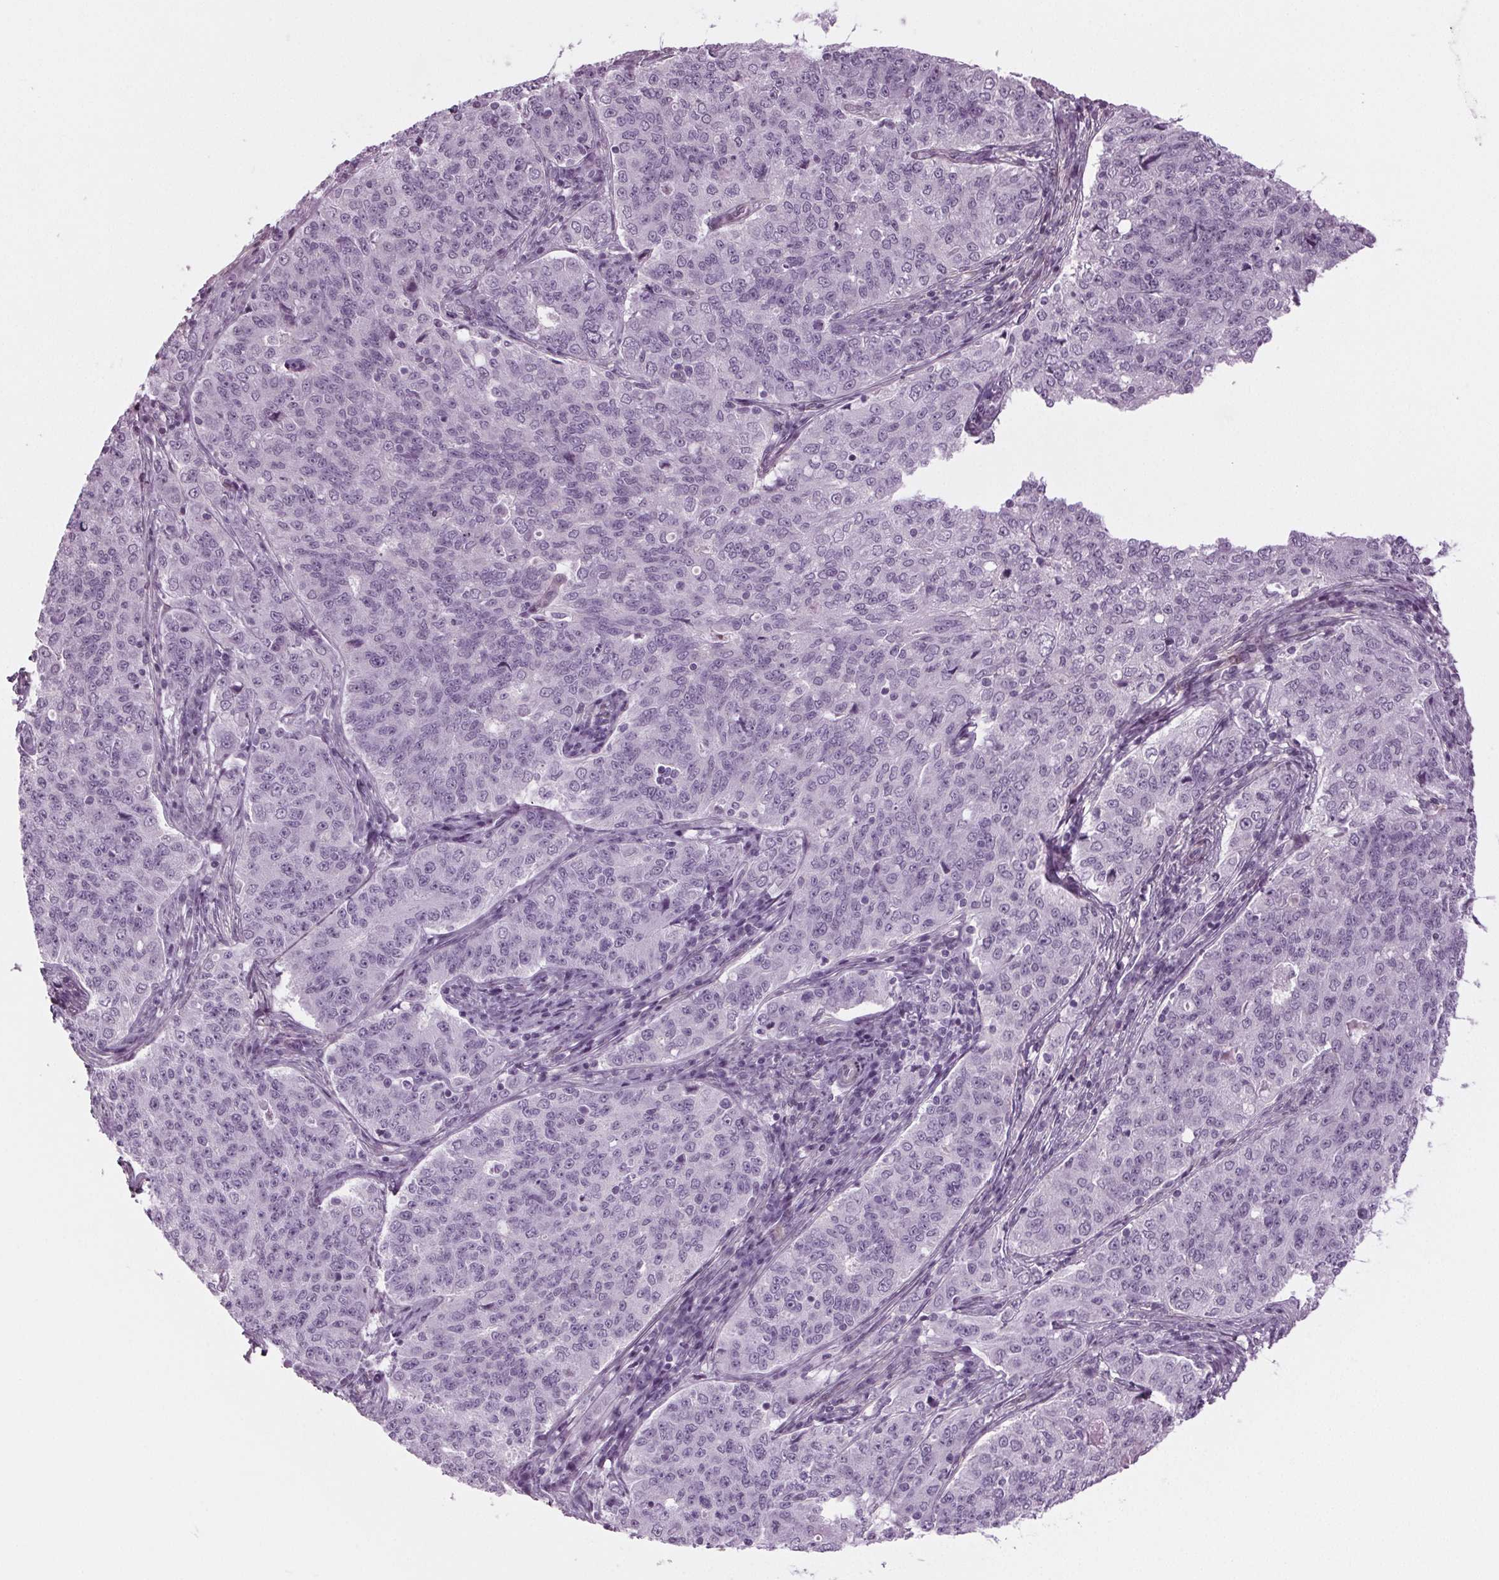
{"staining": {"intensity": "negative", "quantity": "none", "location": "none"}, "tissue": "endometrial cancer", "cell_type": "Tumor cells", "image_type": "cancer", "snomed": [{"axis": "morphology", "description": "Adenocarcinoma, NOS"}, {"axis": "topography", "description": "Endometrium"}], "caption": "Tumor cells show no significant staining in endometrial cancer.", "gene": "BHLHE22", "patient": {"sex": "female", "age": 43}}